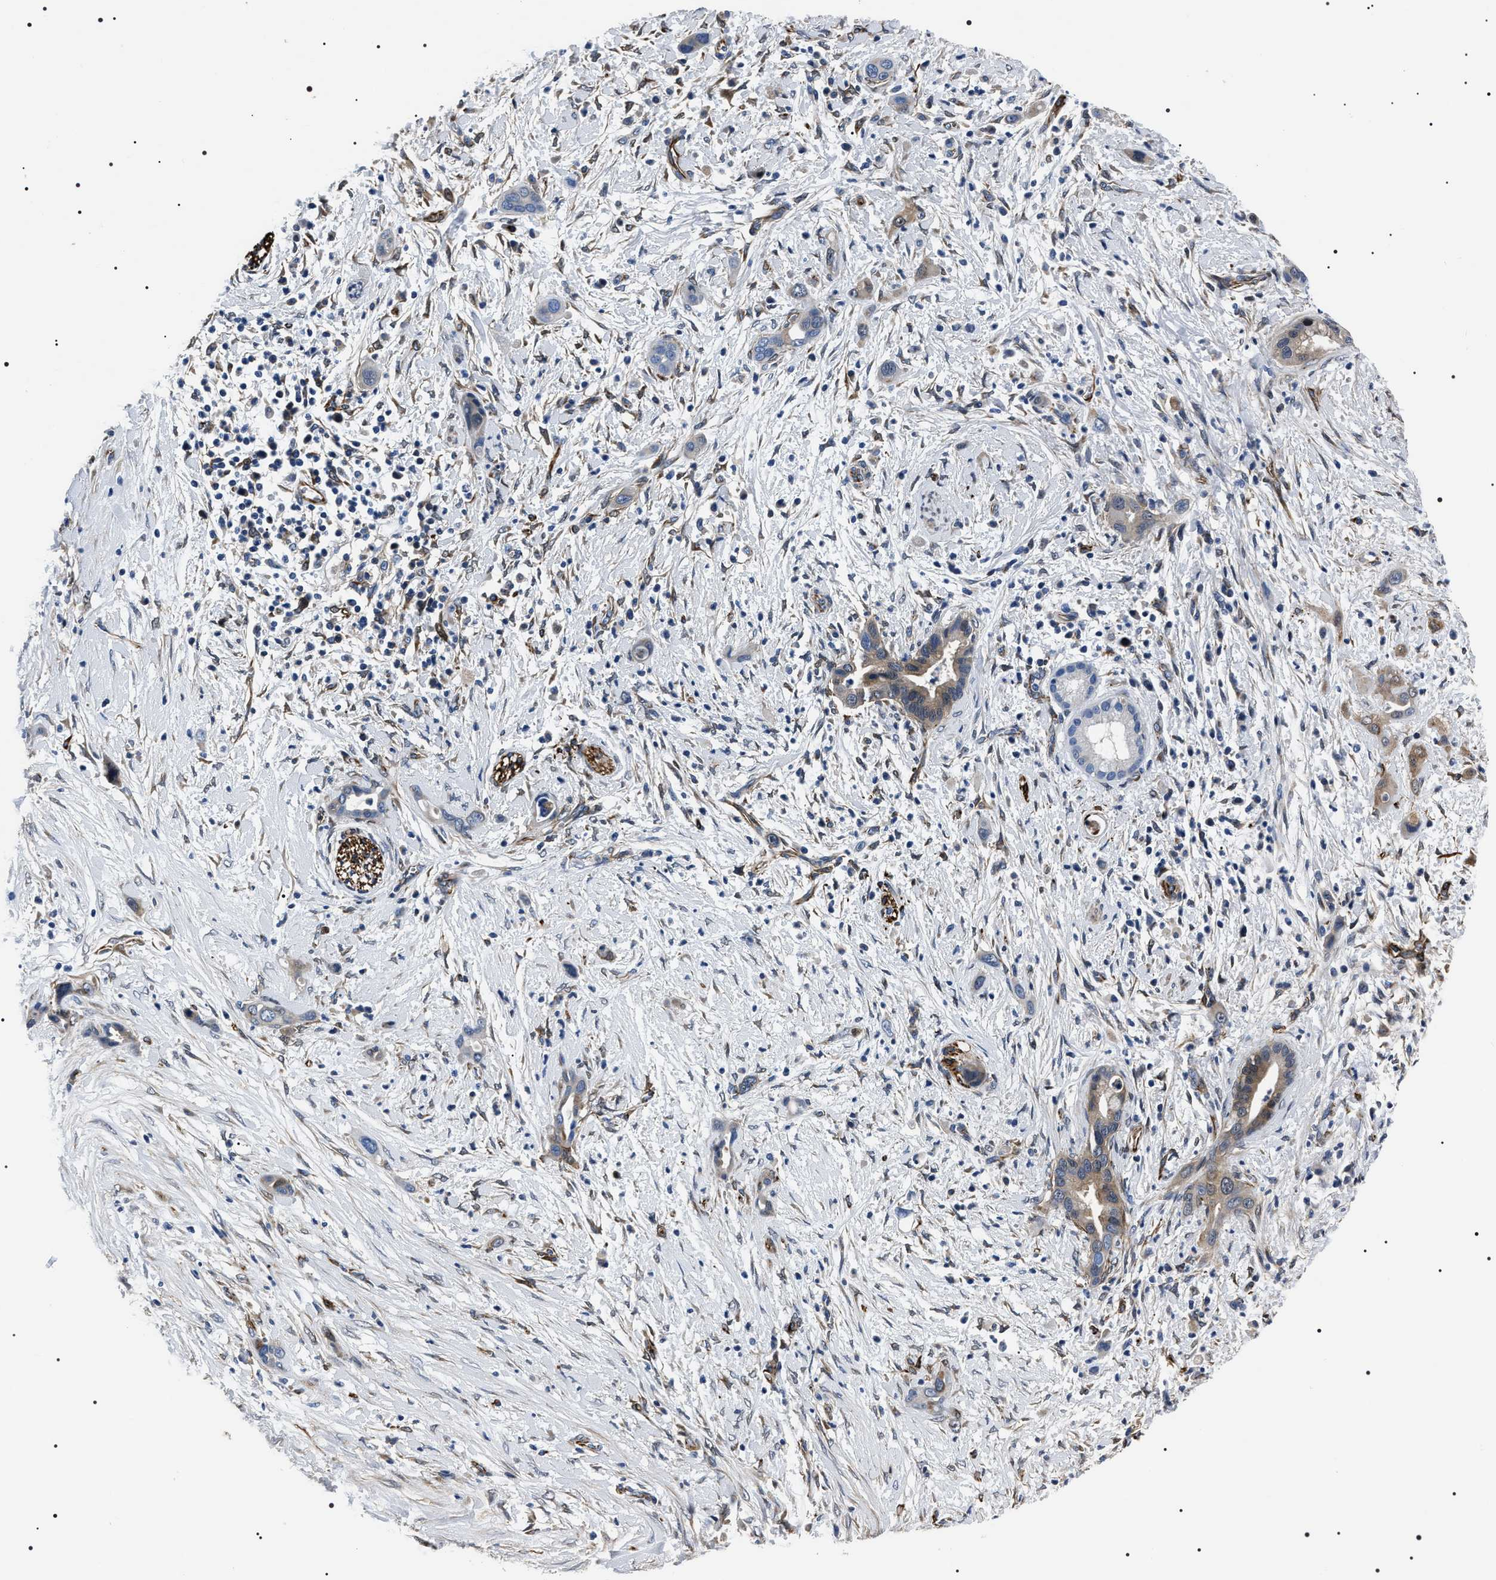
{"staining": {"intensity": "weak", "quantity": "25%-75%", "location": "cytoplasmic/membranous"}, "tissue": "pancreatic cancer", "cell_type": "Tumor cells", "image_type": "cancer", "snomed": [{"axis": "morphology", "description": "Adenocarcinoma, NOS"}, {"axis": "topography", "description": "Pancreas"}], "caption": "DAB (3,3'-diaminobenzidine) immunohistochemical staining of pancreatic adenocarcinoma exhibits weak cytoplasmic/membranous protein positivity in approximately 25%-75% of tumor cells.", "gene": "BAG2", "patient": {"sex": "male", "age": 59}}